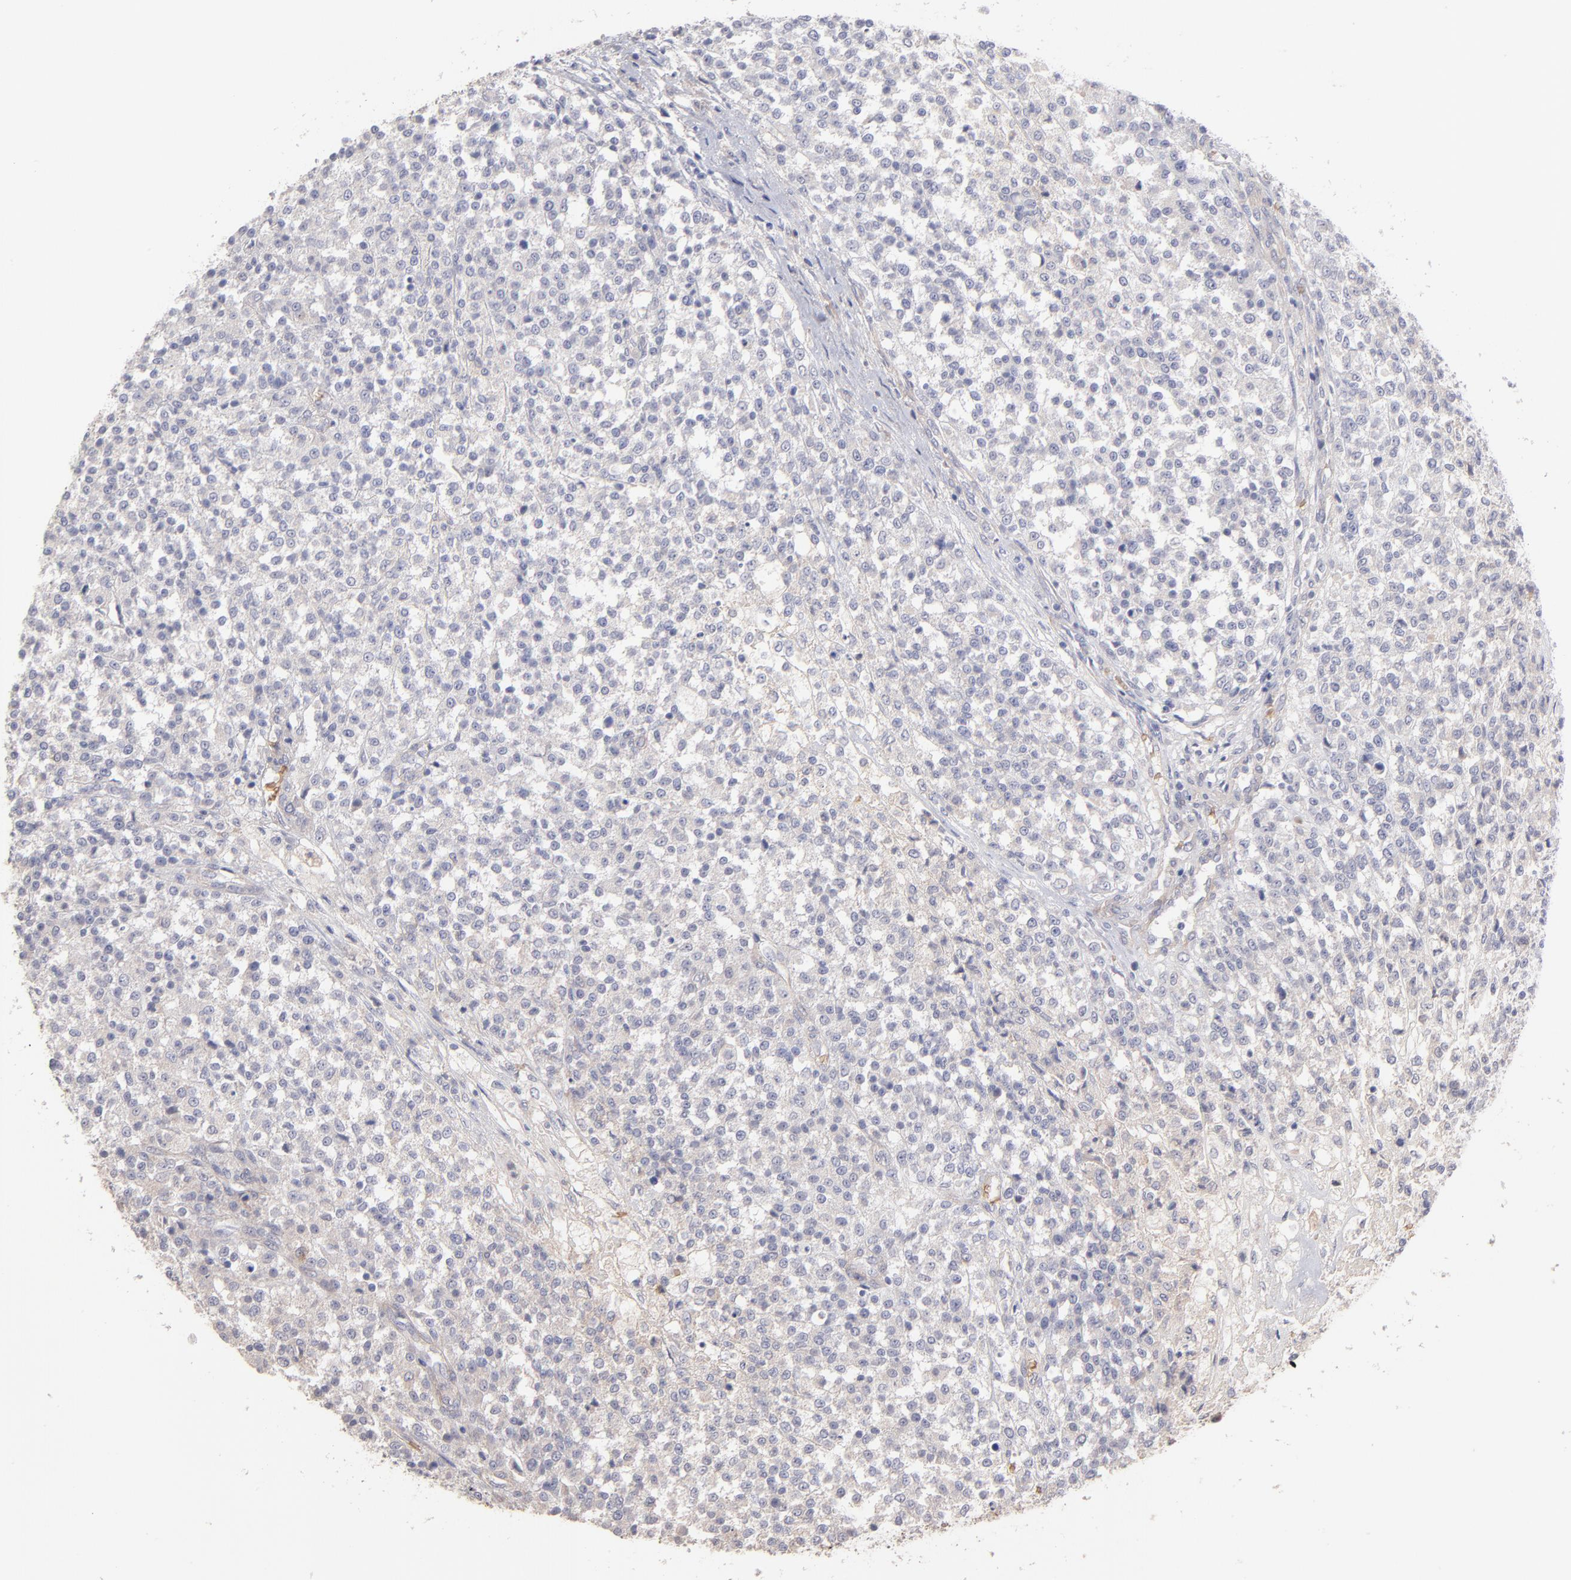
{"staining": {"intensity": "negative", "quantity": "none", "location": "none"}, "tissue": "testis cancer", "cell_type": "Tumor cells", "image_type": "cancer", "snomed": [{"axis": "morphology", "description": "Seminoma, NOS"}, {"axis": "topography", "description": "Testis"}], "caption": "Testis cancer was stained to show a protein in brown. There is no significant expression in tumor cells.", "gene": "F13B", "patient": {"sex": "male", "age": 59}}